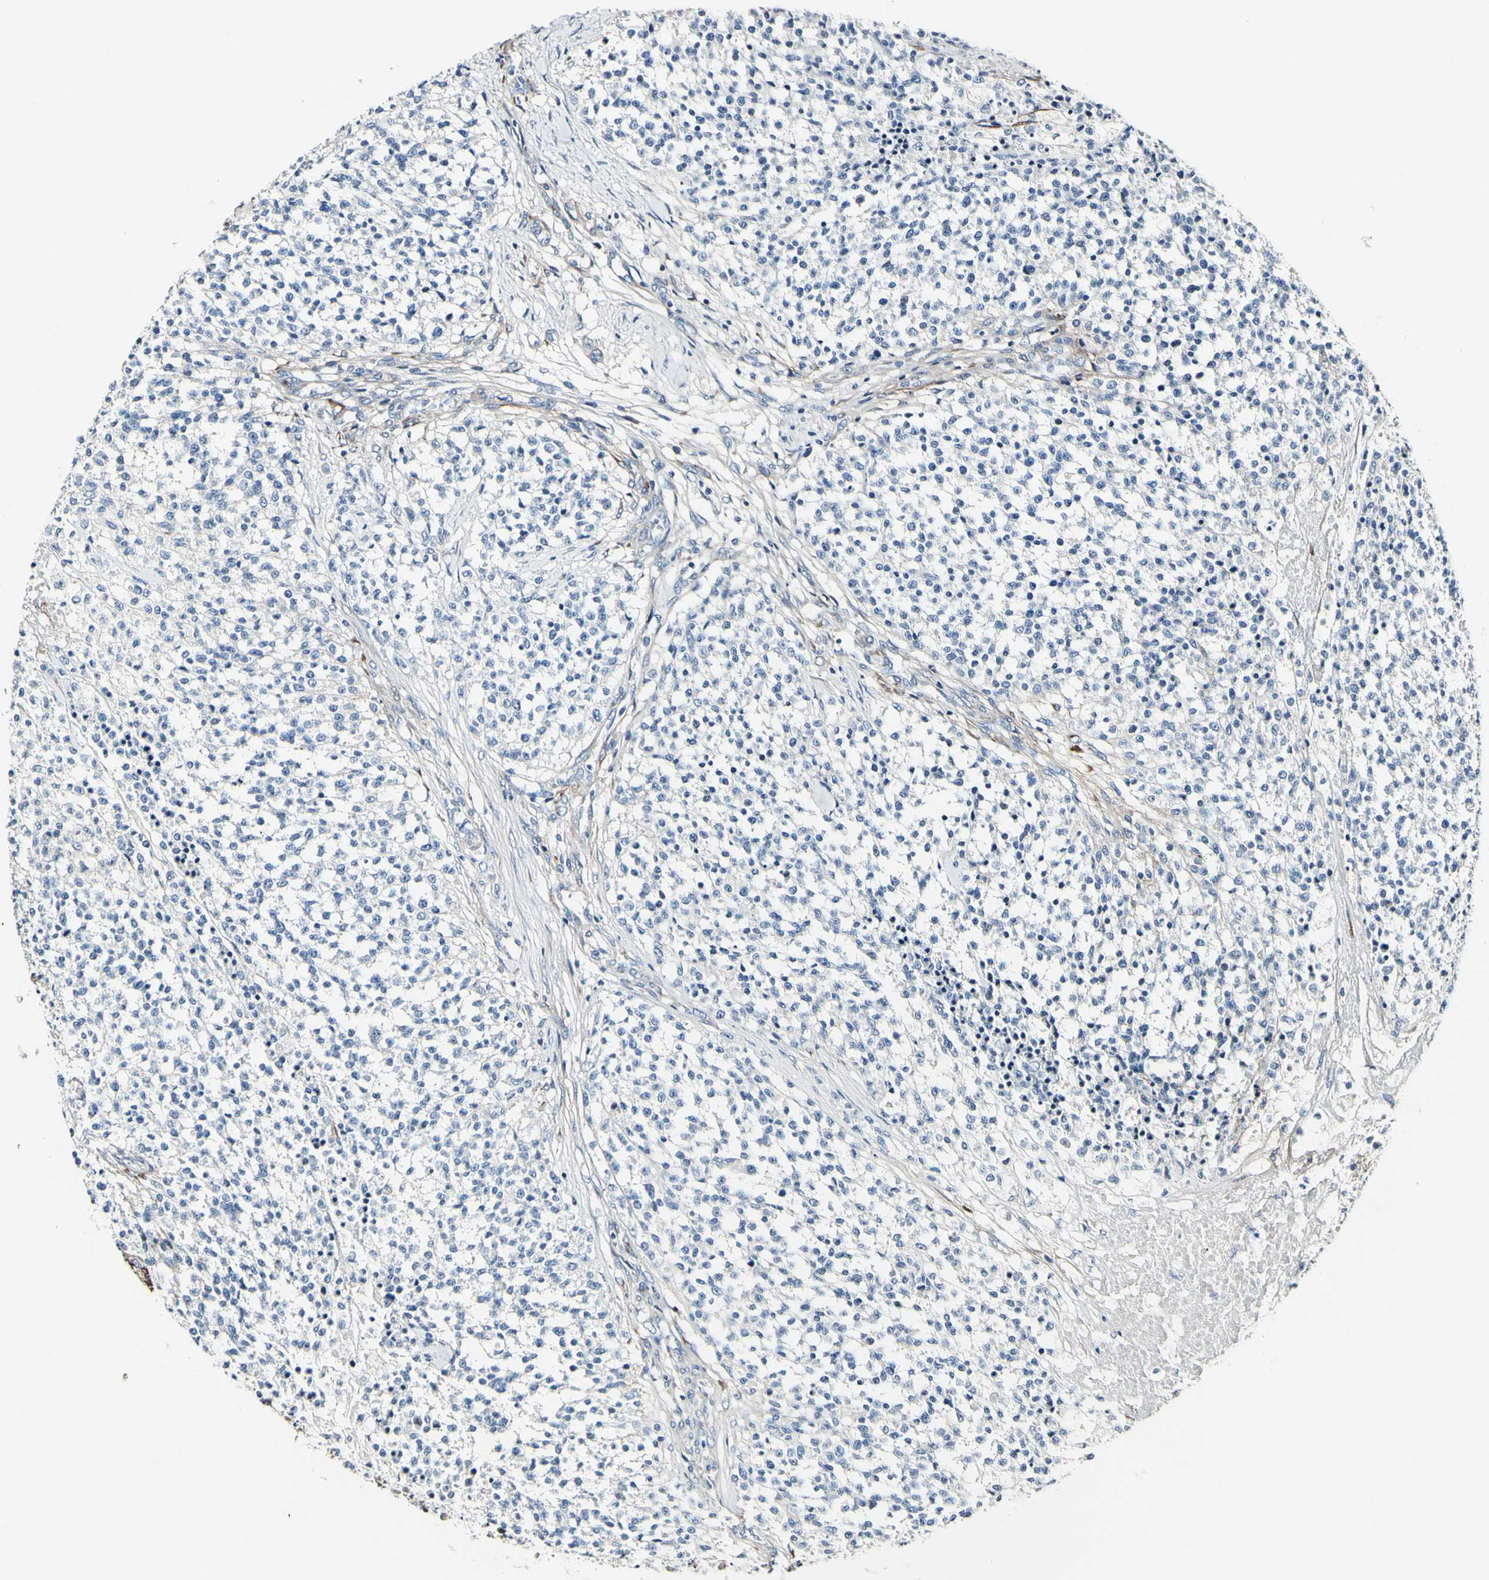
{"staining": {"intensity": "negative", "quantity": "none", "location": "none"}, "tissue": "testis cancer", "cell_type": "Tumor cells", "image_type": "cancer", "snomed": [{"axis": "morphology", "description": "Seminoma, NOS"}, {"axis": "topography", "description": "Testis"}], "caption": "There is no significant positivity in tumor cells of testis cancer (seminoma).", "gene": "COL6A3", "patient": {"sex": "male", "age": 59}}